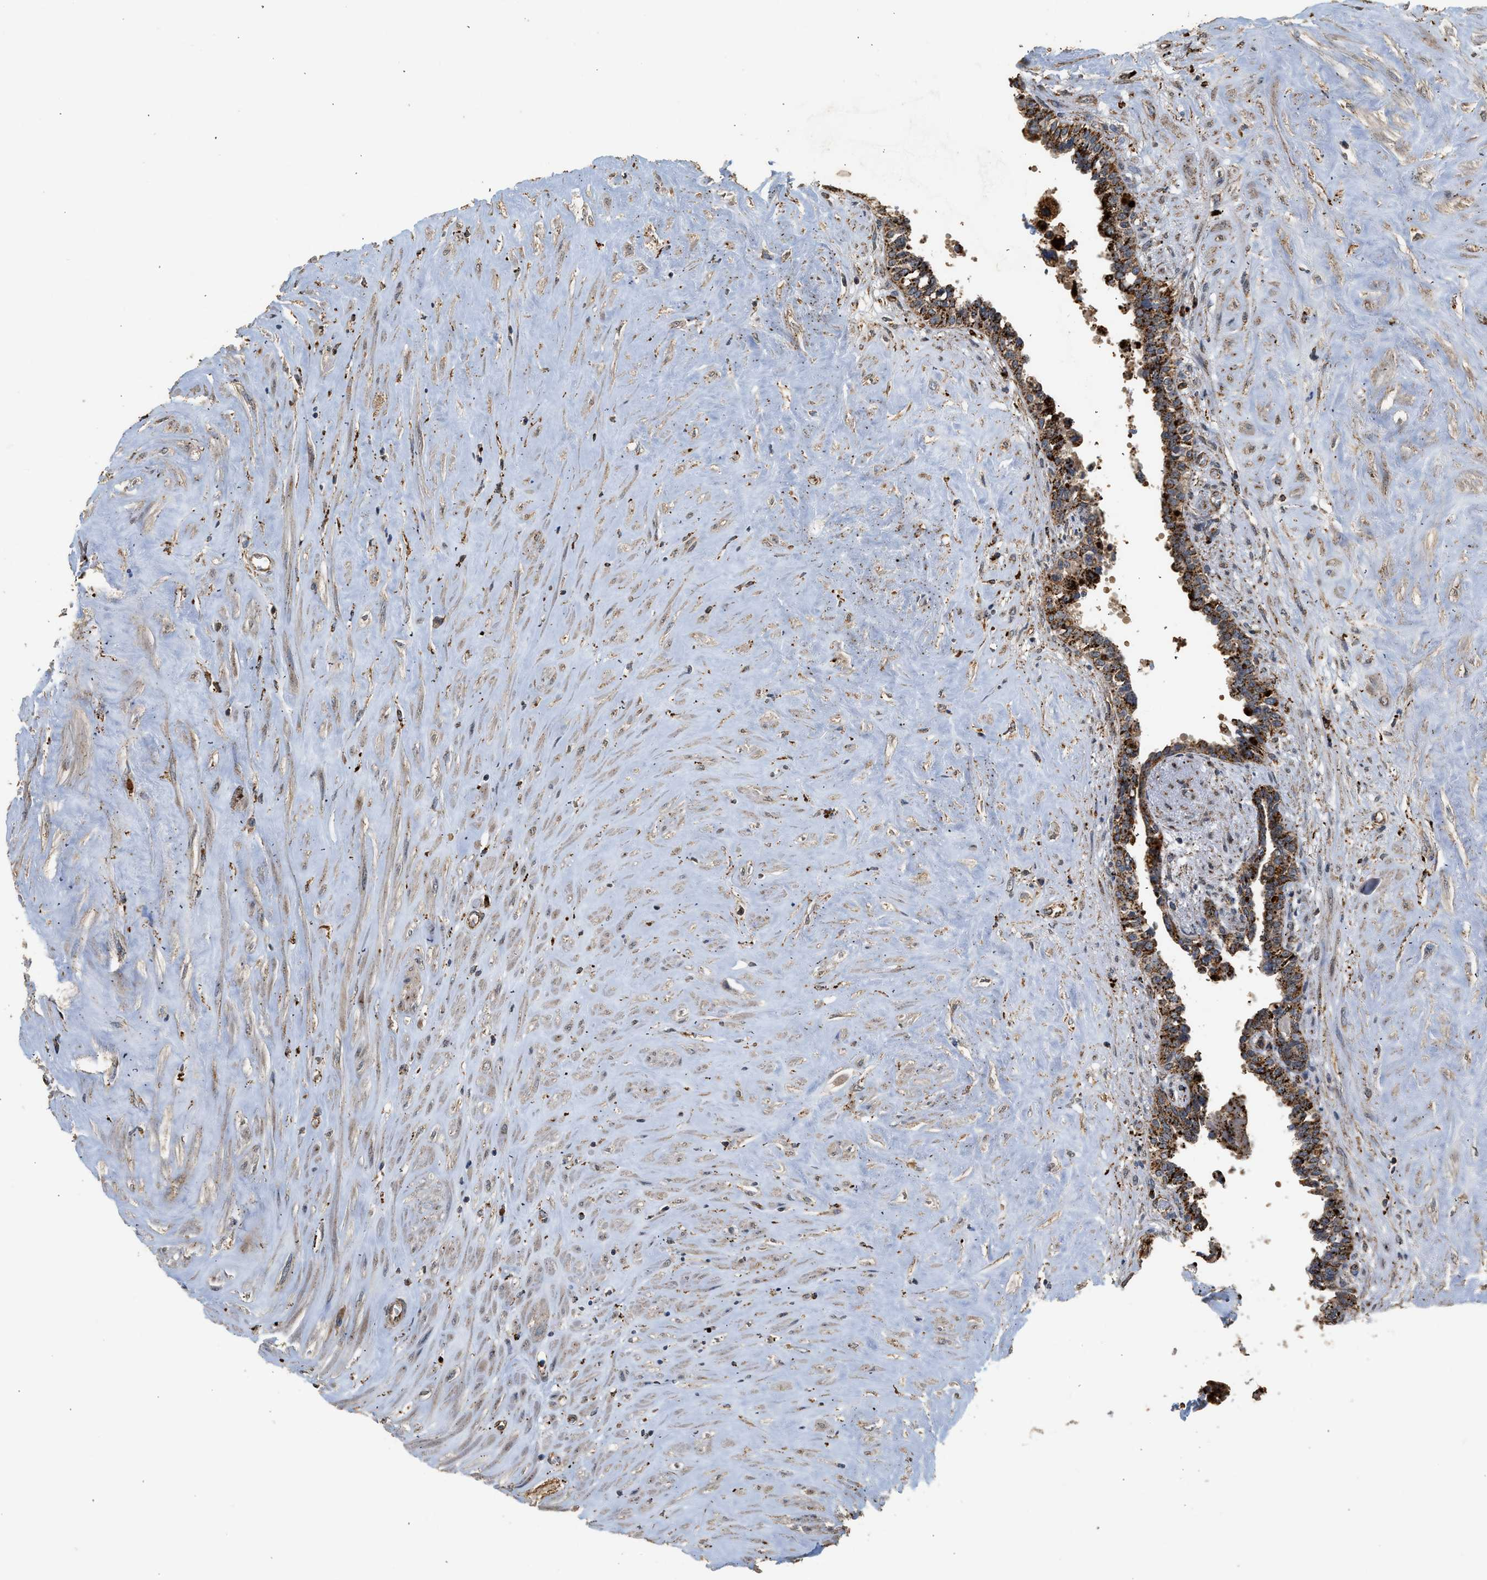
{"staining": {"intensity": "strong", "quantity": ">75%", "location": "cytoplasmic/membranous"}, "tissue": "seminal vesicle", "cell_type": "Glandular cells", "image_type": "normal", "snomed": [{"axis": "morphology", "description": "Normal tissue, NOS"}, {"axis": "topography", "description": "Seminal veicle"}], "caption": "Immunohistochemical staining of normal seminal vesicle shows strong cytoplasmic/membranous protein staining in about >75% of glandular cells.", "gene": "CTSV", "patient": {"sex": "male", "age": 63}}